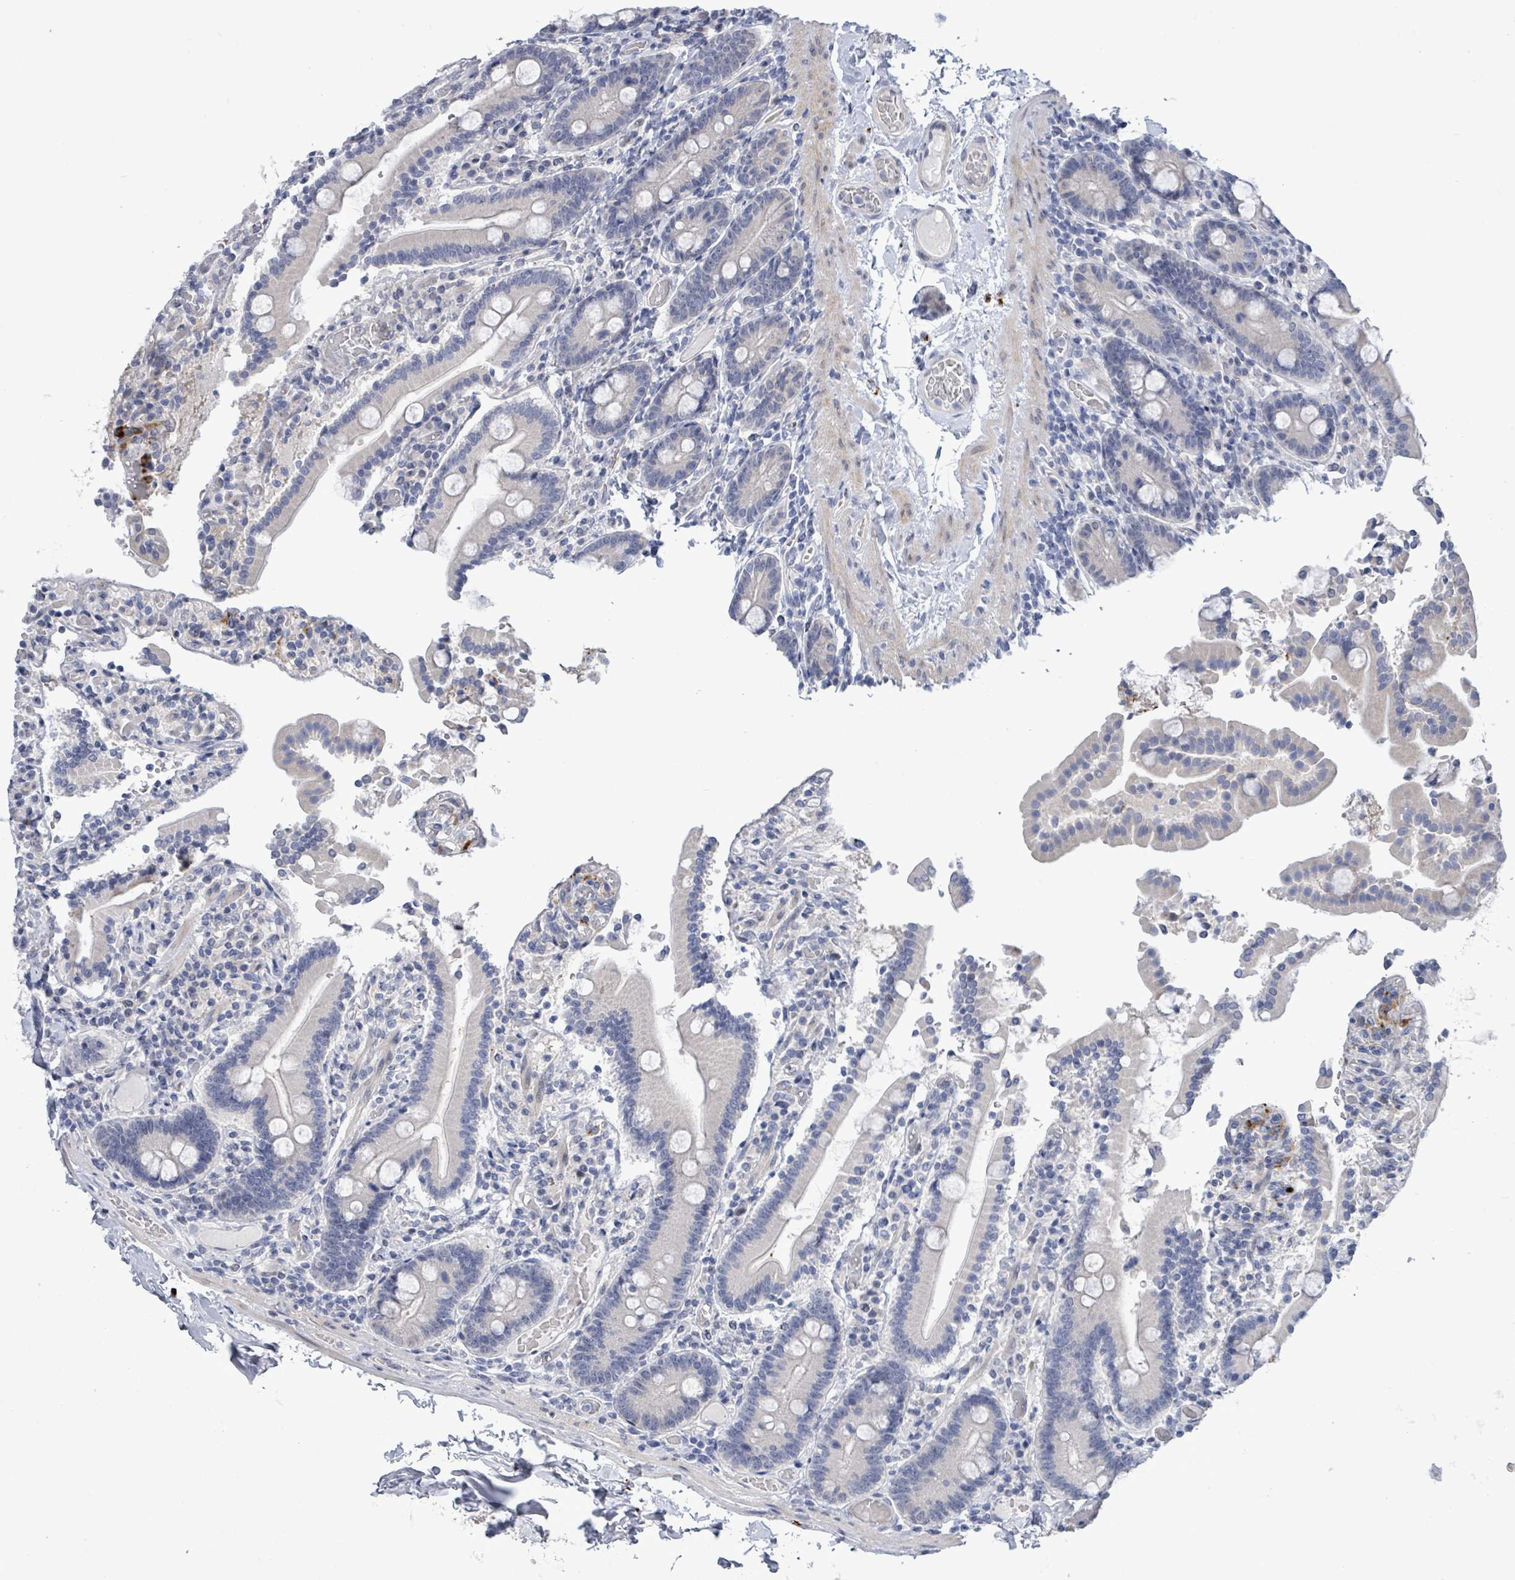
{"staining": {"intensity": "negative", "quantity": "none", "location": "none"}, "tissue": "duodenum", "cell_type": "Glandular cells", "image_type": "normal", "snomed": [{"axis": "morphology", "description": "Normal tissue, NOS"}, {"axis": "topography", "description": "Duodenum"}], "caption": "Protein analysis of unremarkable duodenum shows no significant staining in glandular cells.", "gene": "CT45A10", "patient": {"sex": "male", "age": 55}}